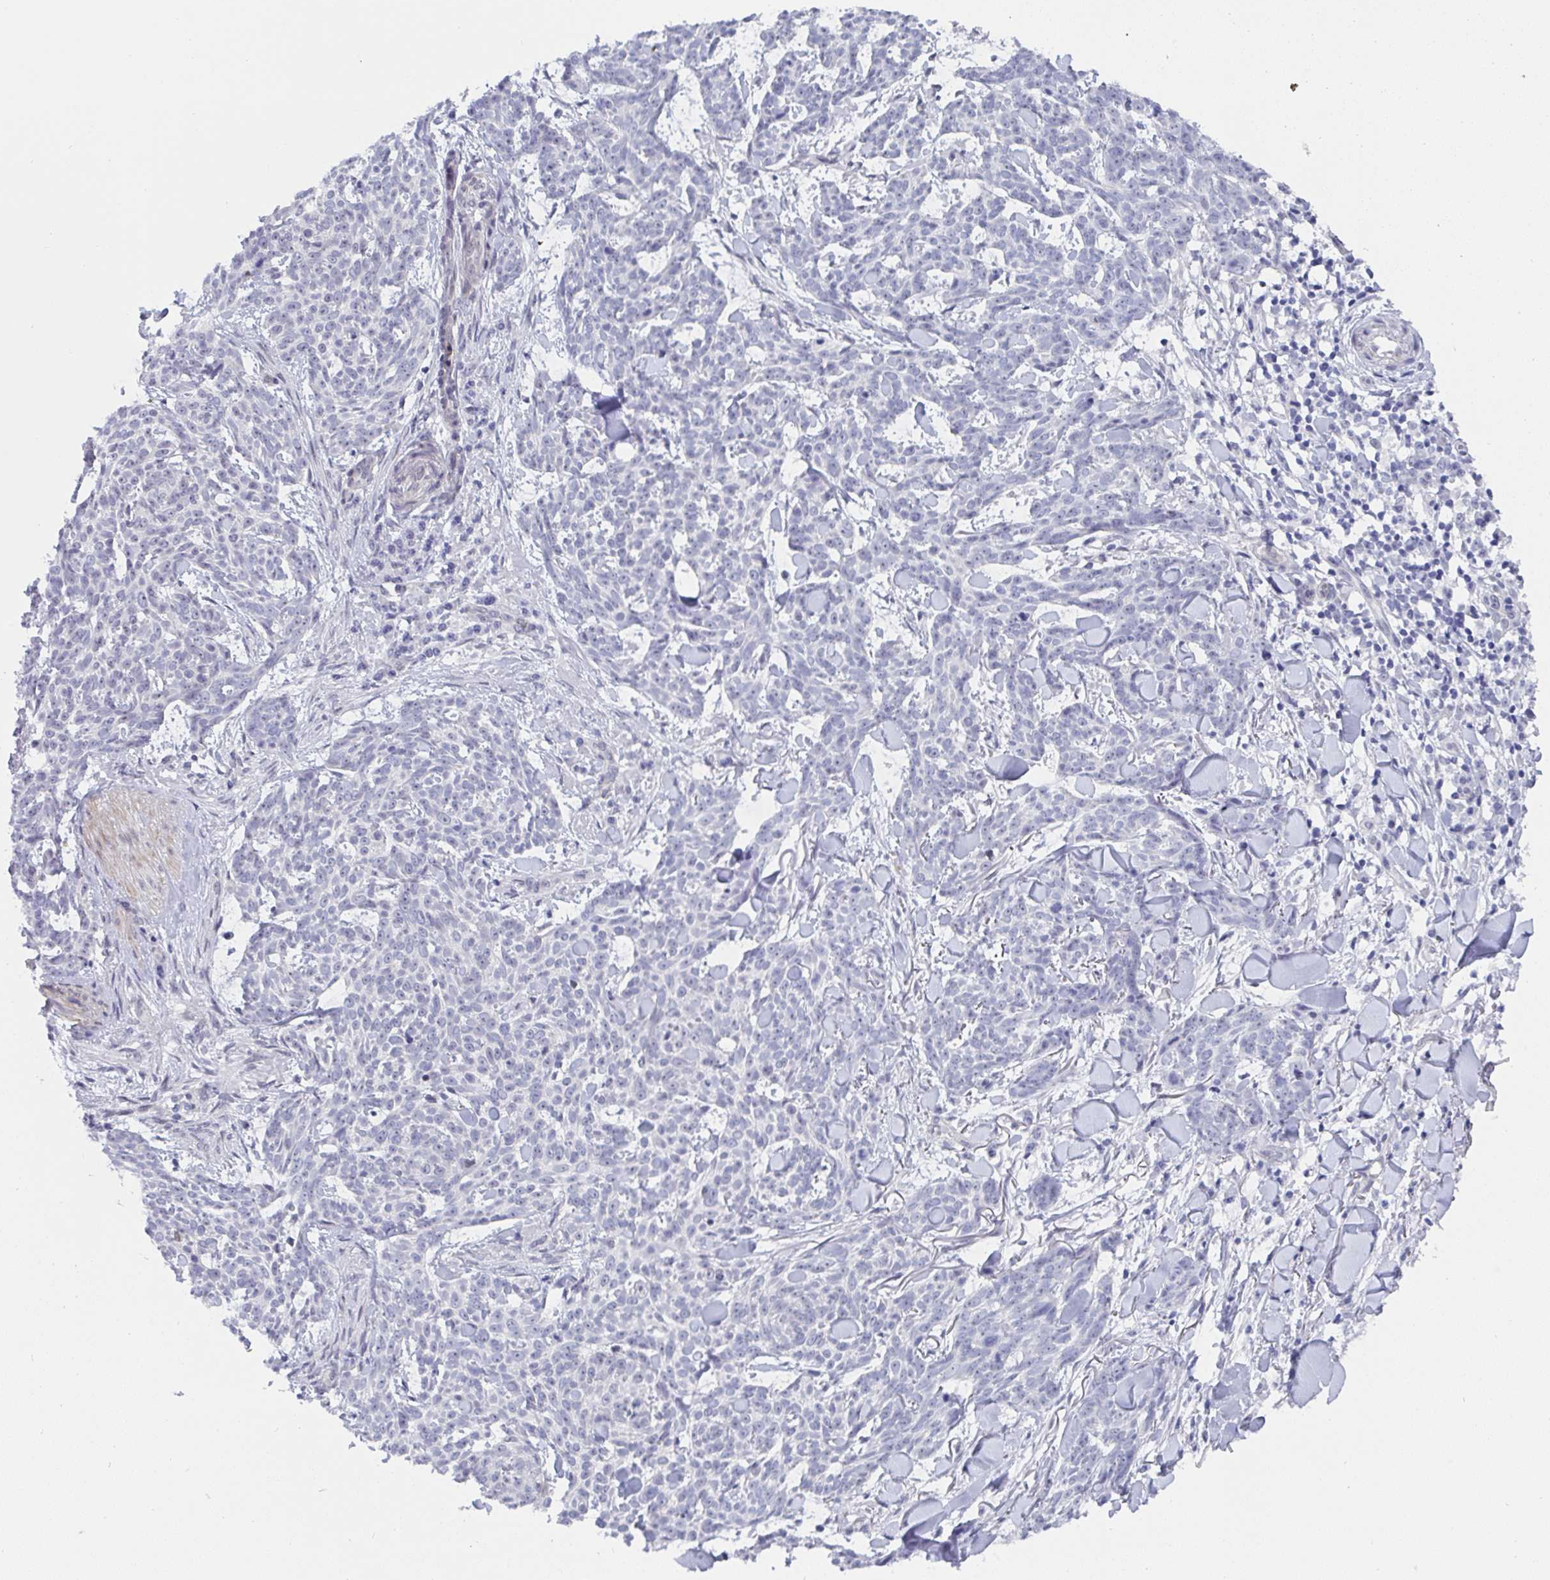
{"staining": {"intensity": "negative", "quantity": "none", "location": "none"}, "tissue": "skin cancer", "cell_type": "Tumor cells", "image_type": "cancer", "snomed": [{"axis": "morphology", "description": "Basal cell carcinoma"}, {"axis": "topography", "description": "Skin"}], "caption": "High power microscopy image of an IHC micrograph of skin cancer (basal cell carcinoma), revealing no significant positivity in tumor cells. The staining was performed using DAB (3,3'-diaminobenzidine) to visualize the protein expression in brown, while the nuclei were stained in blue with hematoxylin (Magnification: 20x).", "gene": "MFSD4A", "patient": {"sex": "female", "age": 93}}